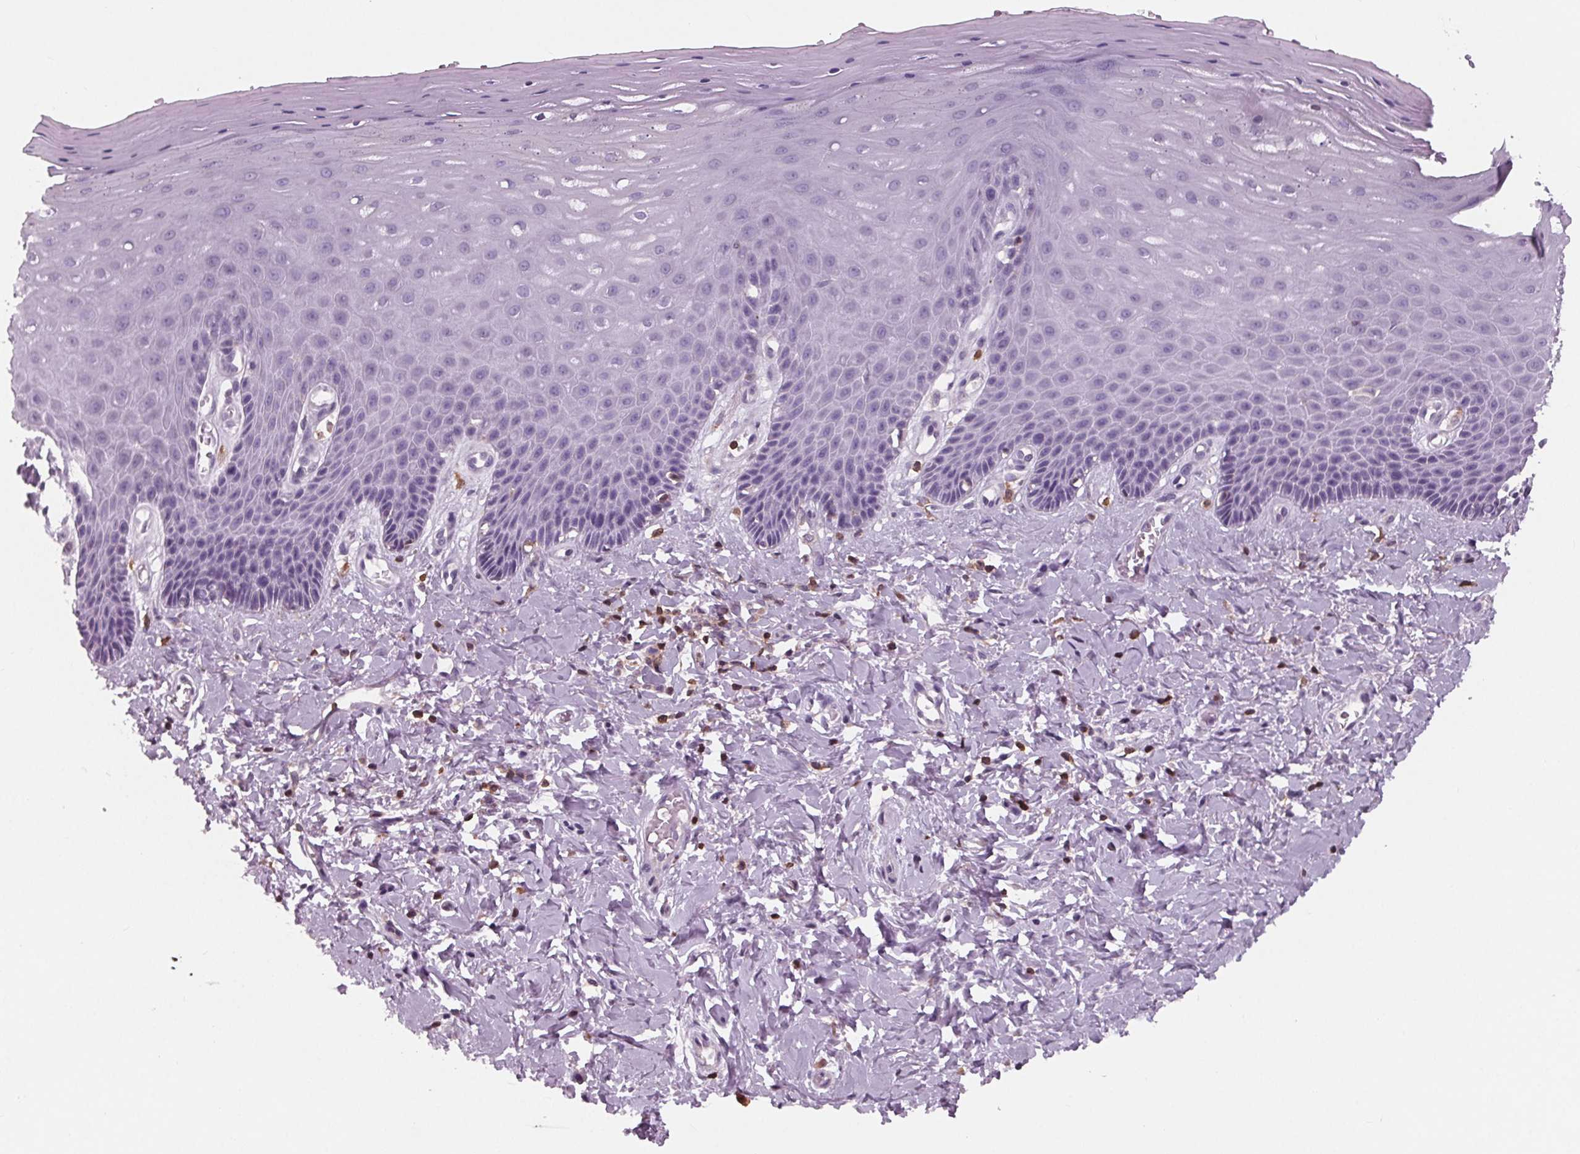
{"staining": {"intensity": "negative", "quantity": "none", "location": "none"}, "tissue": "vagina", "cell_type": "Squamous epithelial cells", "image_type": "normal", "snomed": [{"axis": "morphology", "description": "Normal tissue, NOS"}, {"axis": "topography", "description": "Vagina"}], "caption": "Micrograph shows no significant protein staining in squamous epithelial cells of normal vagina.", "gene": "ARHGAP25", "patient": {"sex": "female", "age": 83}}